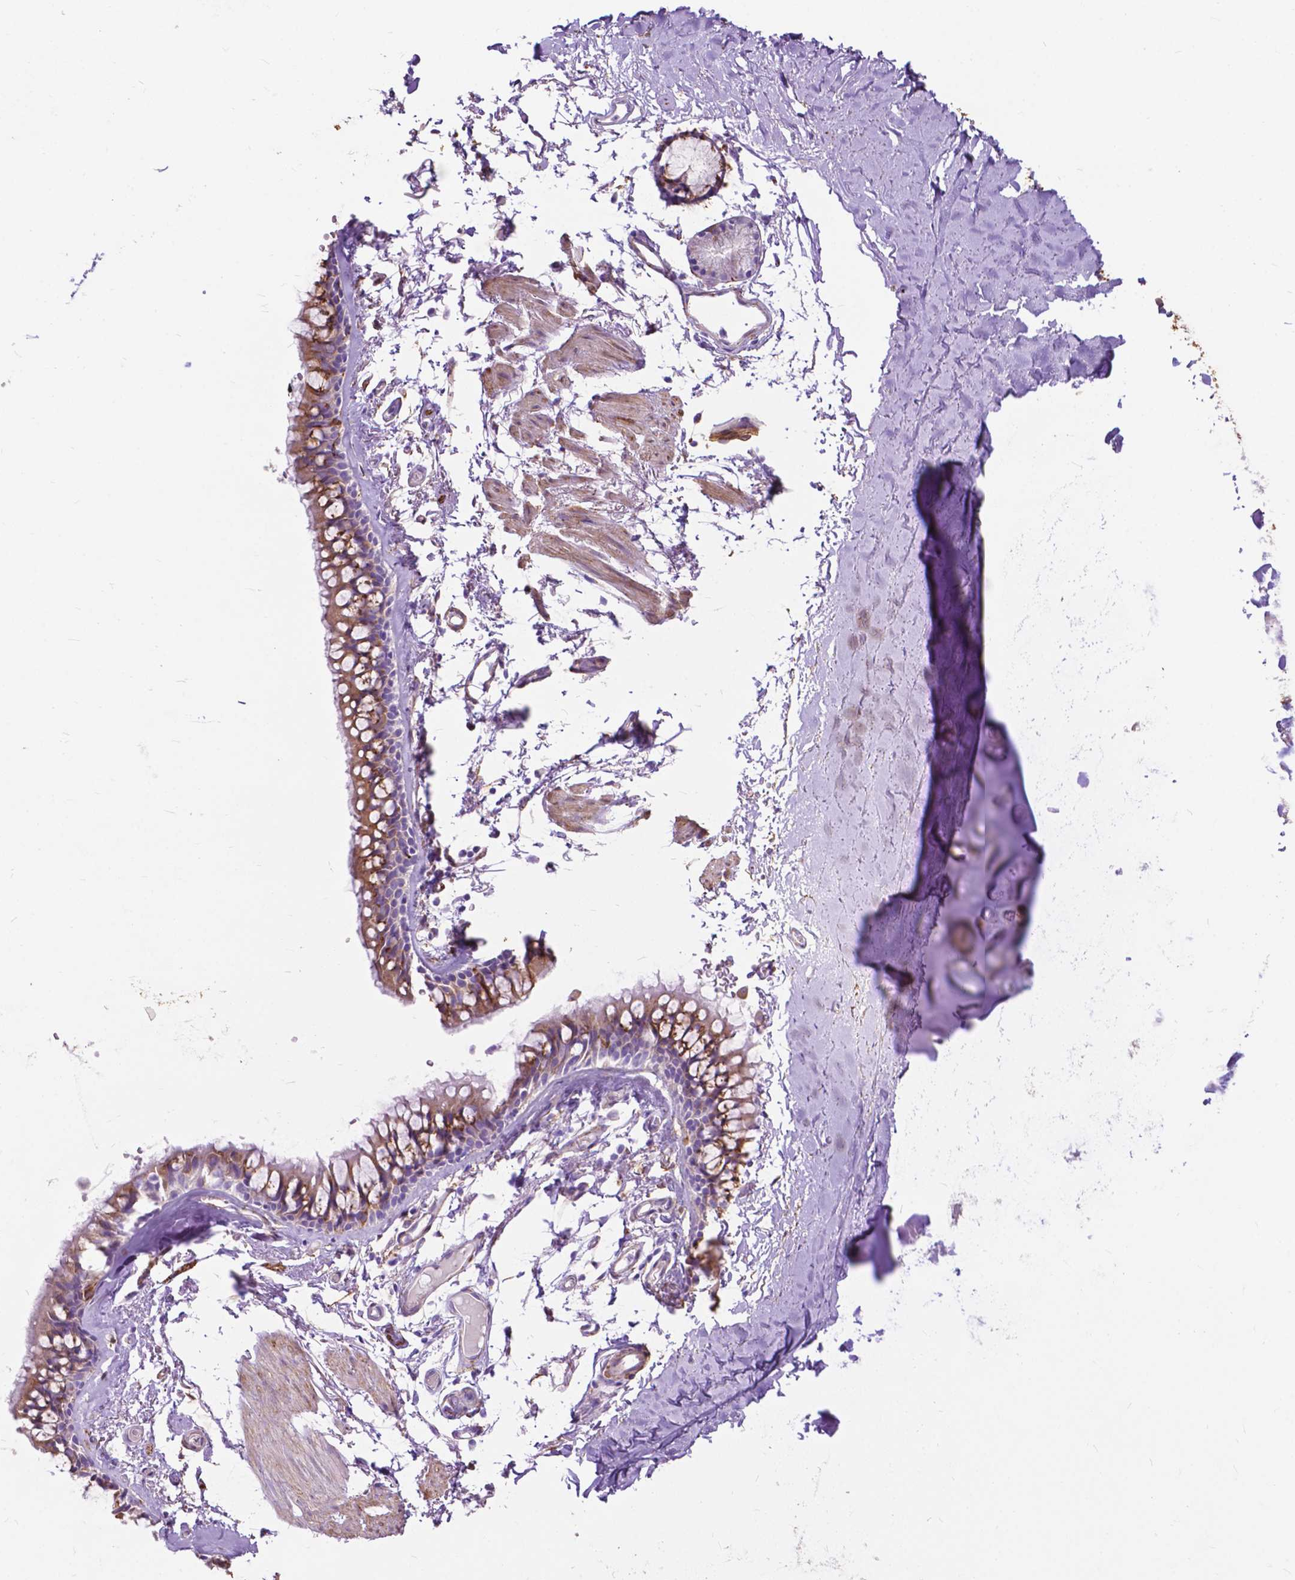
{"staining": {"intensity": "weak", "quantity": ">75%", "location": "cytoplasmic/membranous"}, "tissue": "soft tissue", "cell_type": "Chondrocytes", "image_type": "normal", "snomed": [{"axis": "morphology", "description": "Normal tissue, NOS"}, {"axis": "topography", "description": "Cartilage tissue"}, {"axis": "topography", "description": "Bronchus"}], "caption": "A high-resolution micrograph shows immunohistochemistry (IHC) staining of normal soft tissue, which shows weak cytoplasmic/membranous positivity in about >75% of chondrocytes.", "gene": "PCDHA12", "patient": {"sex": "female", "age": 79}}